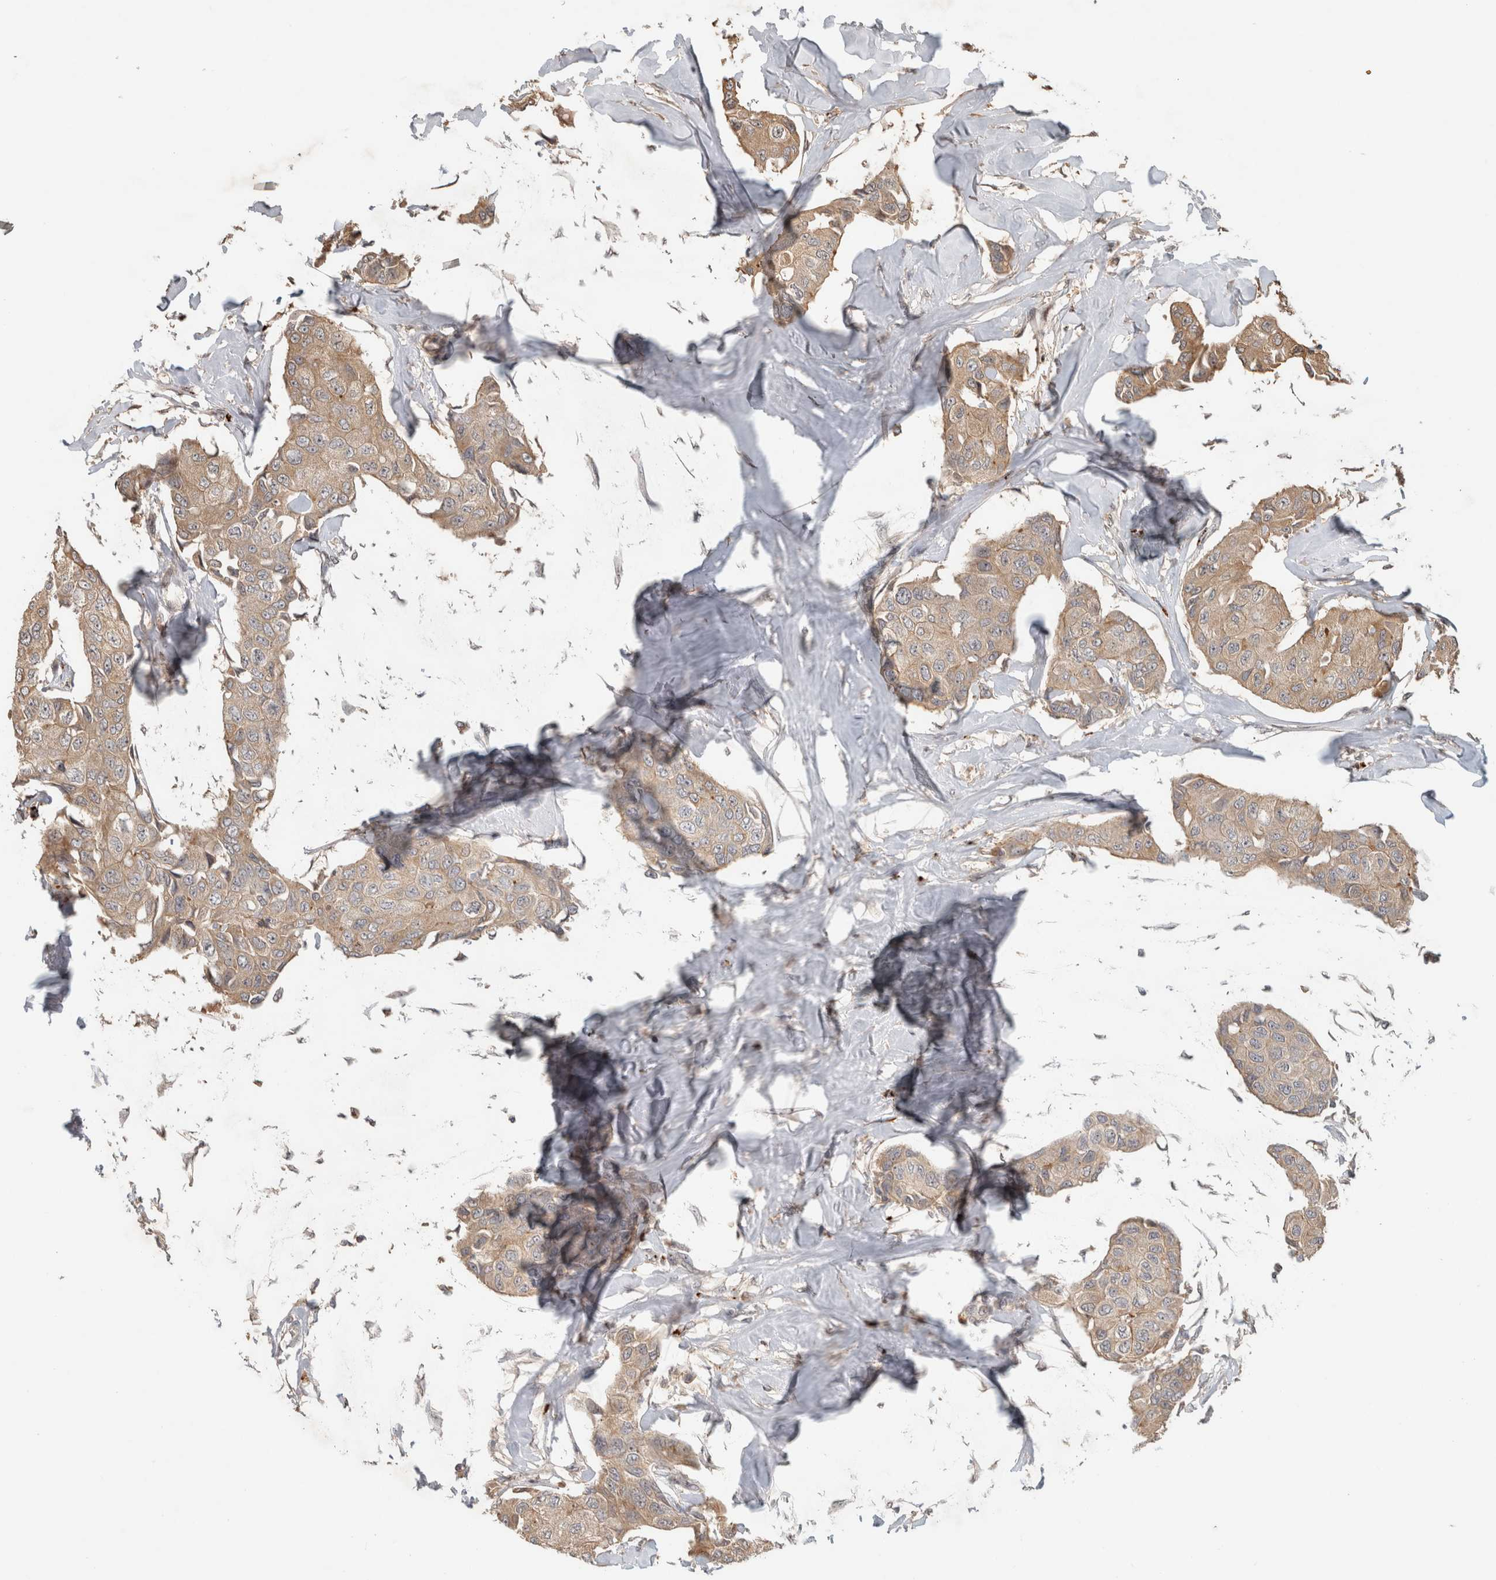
{"staining": {"intensity": "weak", "quantity": "25%-75%", "location": "cytoplasmic/membranous"}, "tissue": "breast cancer", "cell_type": "Tumor cells", "image_type": "cancer", "snomed": [{"axis": "morphology", "description": "Duct carcinoma"}, {"axis": "topography", "description": "Breast"}], "caption": "IHC micrograph of human breast intraductal carcinoma stained for a protein (brown), which displays low levels of weak cytoplasmic/membranous expression in about 25%-75% of tumor cells.", "gene": "PITPNC1", "patient": {"sex": "female", "age": 80}}